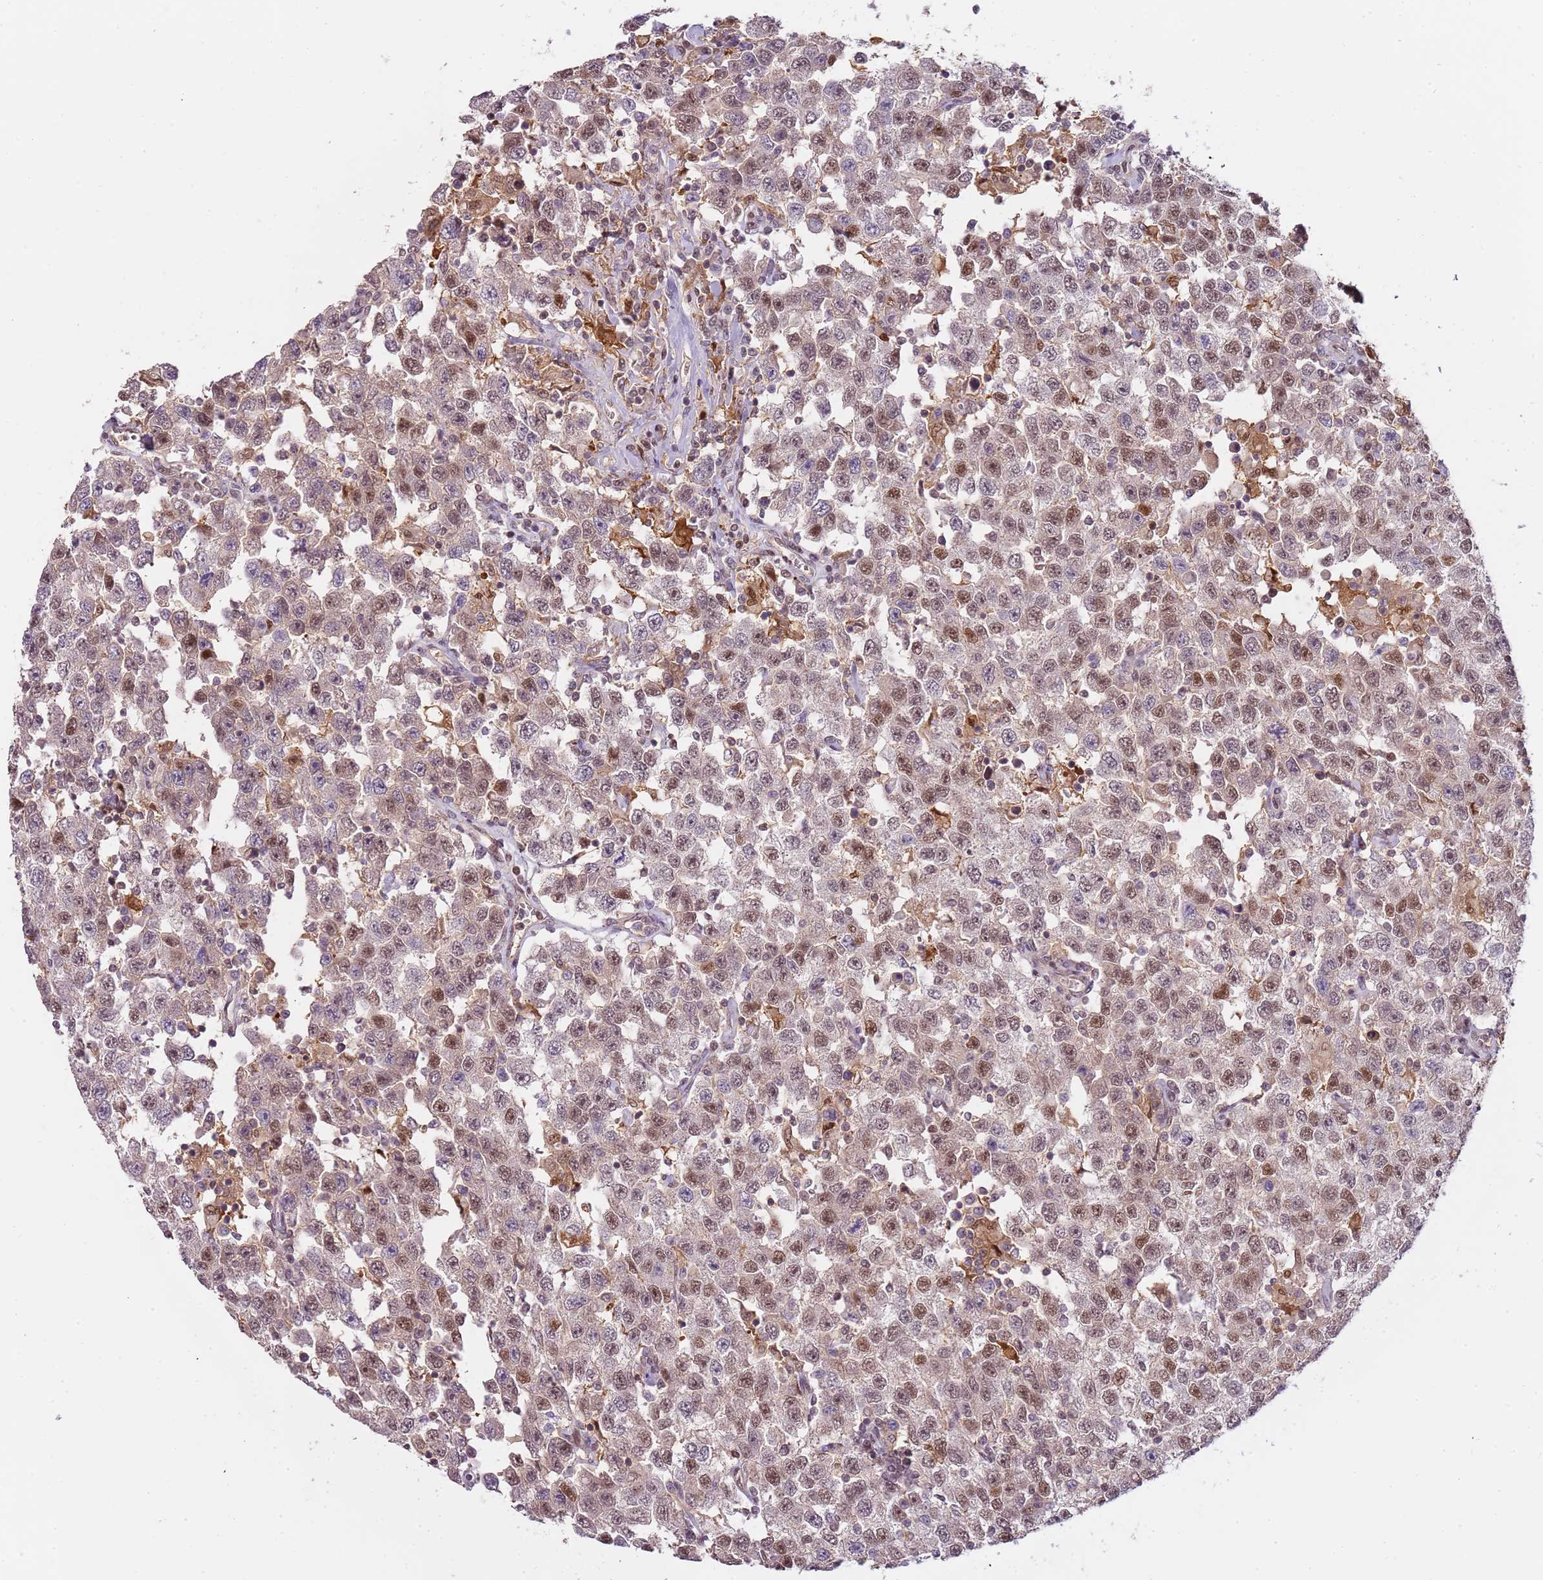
{"staining": {"intensity": "weak", "quantity": "25%-75%", "location": "nuclear"}, "tissue": "testis cancer", "cell_type": "Tumor cells", "image_type": "cancer", "snomed": [{"axis": "morphology", "description": "Seminoma, NOS"}, {"axis": "topography", "description": "Testis"}], "caption": "Immunohistochemical staining of testis seminoma displays low levels of weak nuclear protein staining in about 25%-75% of tumor cells.", "gene": "GSTO2", "patient": {"sex": "male", "age": 41}}